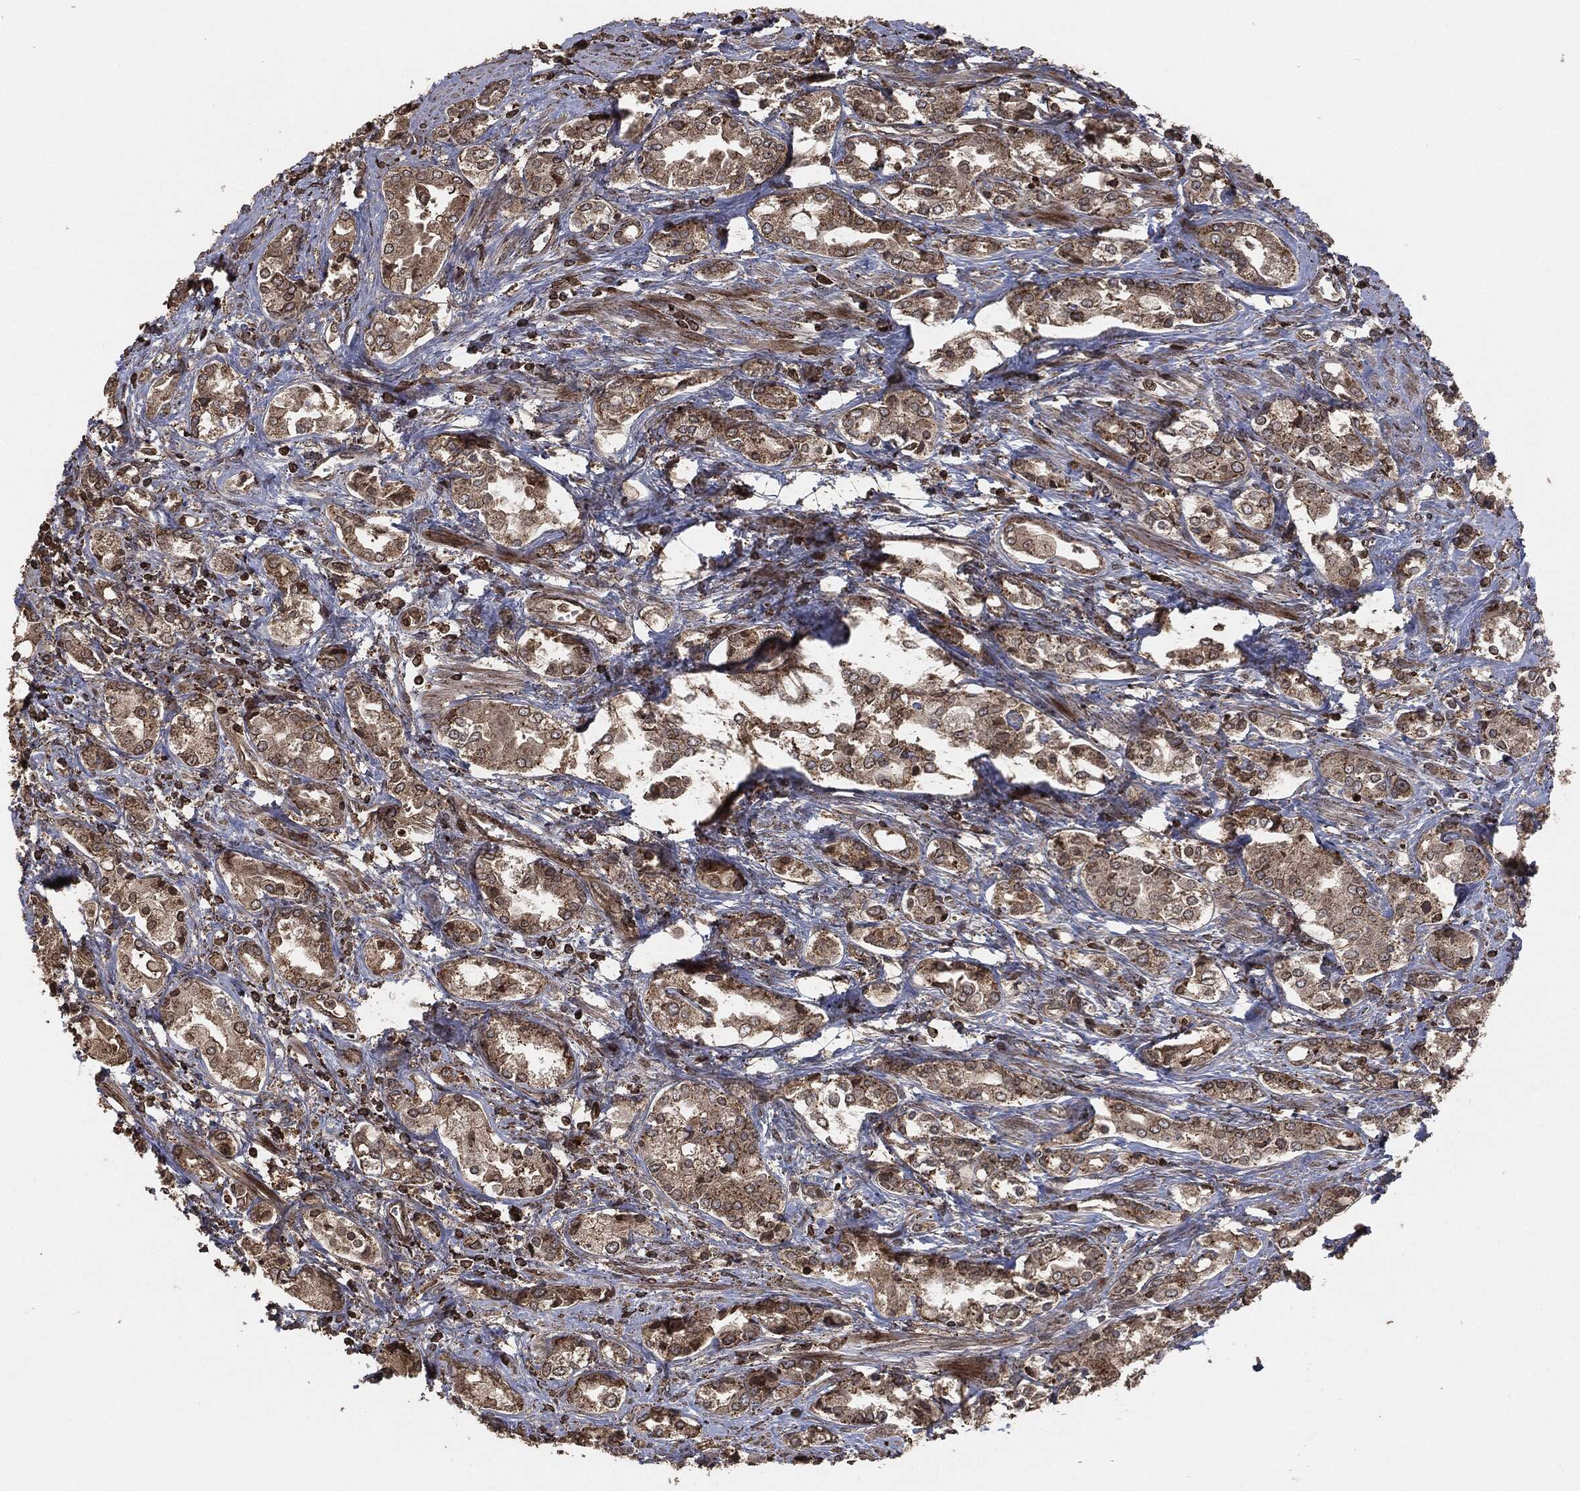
{"staining": {"intensity": "moderate", "quantity": "25%-75%", "location": "cytoplasmic/membranous"}, "tissue": "prostate cancer", "cell_type": "Tumor cells", "image_type": "cancer", "snomed": [{"axis": "morphology", "description": "Adenocarcinoma, NOS"}, {"axis": "topography", "description": "Prostate and seminal vesicle, NOS"}, {"axis": "topography", "description": "Prostate"}], "caption": "IHC of human adenocarcinoma (prostate) reveals medium levels of moderate cytoplasmic/membranous staining in approximately 25%-75% of tumor cells.", "gene": "IFIT1", "patient": {"sex": "male", "age": 62}}